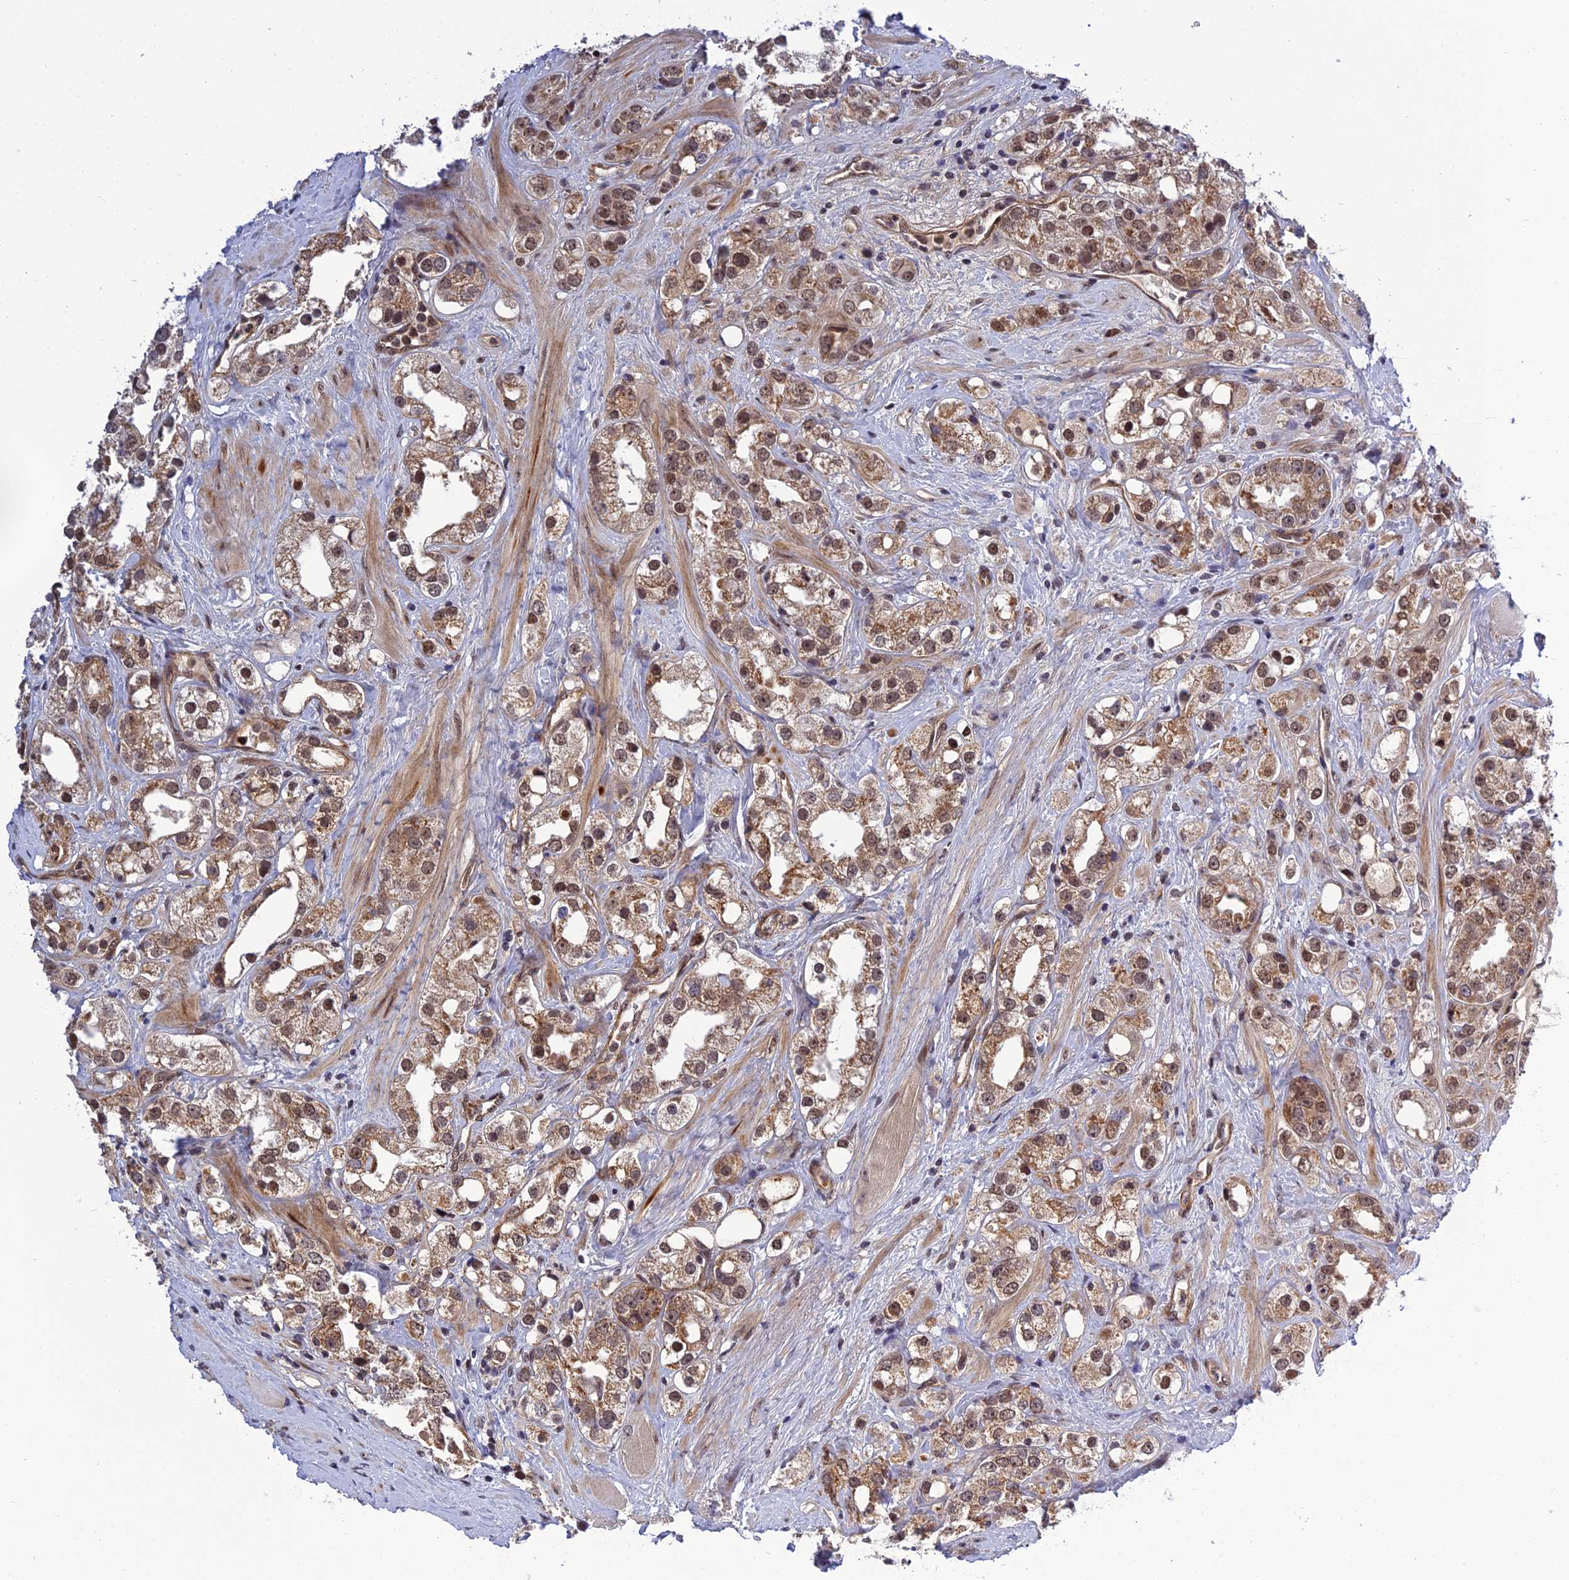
{"staining": {"intensity": "moderate", "quantity": ">75%", "location": "cytoplasmic/membranous,nuclear"}, "tissue": "prostate cancer", "cell_type": "Tumor cells", "image_type": "cancer", "snomed": [{"axis": "morphology", "description": "Adenocarcinoma, NOS"}, {"axis": "topography", "description": "Prostate"}], "caption": "Protein staining of prostate cancer (adenocarcinoma) tissue displays moderate cytoplasmic/membranous and nuclear expression in approximately >75% of tumor cells.", "gene": "REXO1", "patient": {"sex": "male", "age": 79}}